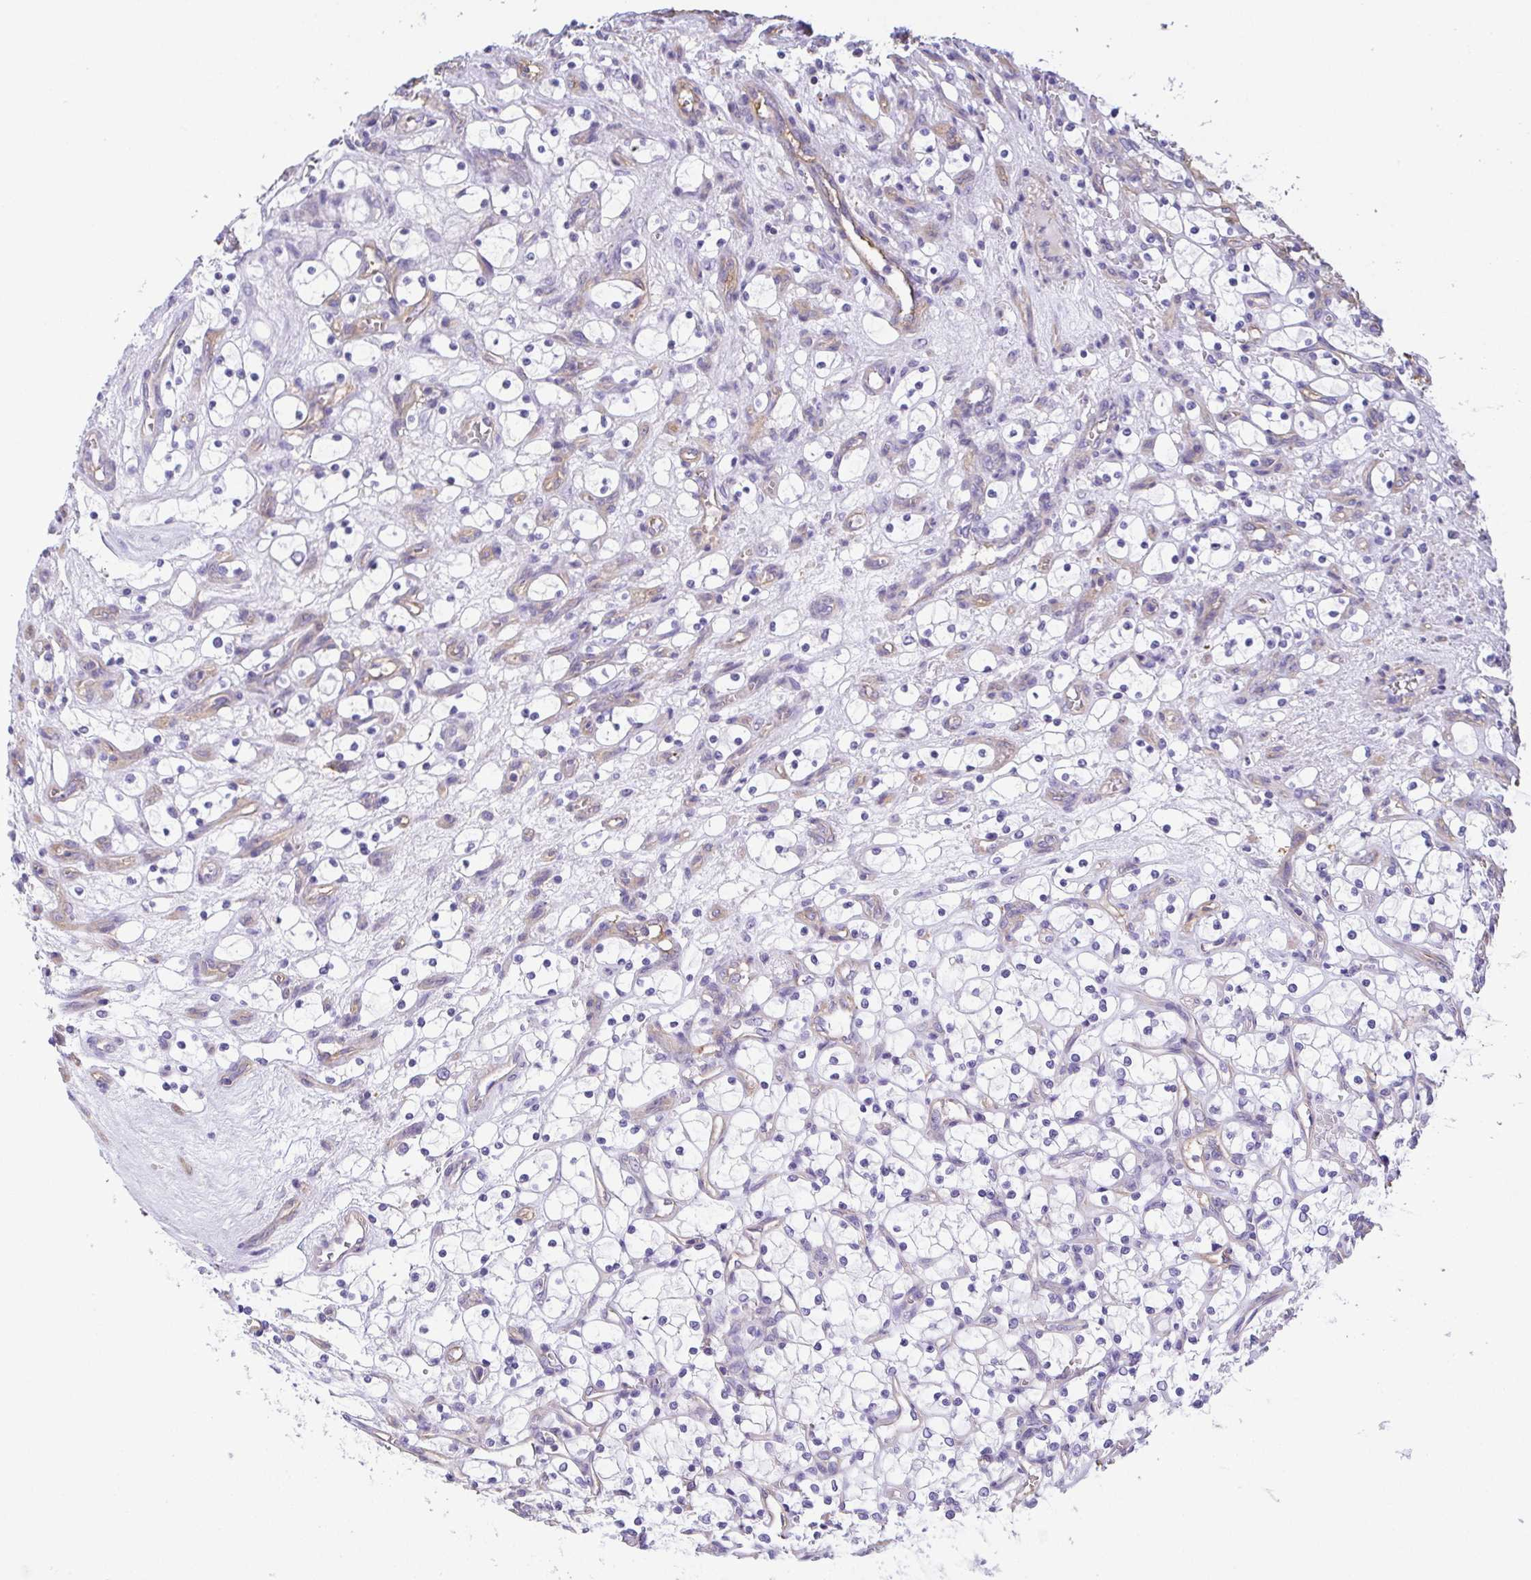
{"staining": {"intensity": "negative", "quantity": "none", "location": "none"}, "tissue": "renal cancer", "cell_type": "Tumor cells", "image_type": "cancer", "snomed": [{"axis": "morphology", "description": "Adenocarcinoma, NOS"}, {"axis": "topography", "description": "Kidney"}], "caption": "IHC micrograph of adenocarcinoma (renal) stained for a protein (brown), which demonstrates no staining in tumor cells.", "gene": "MYL6", "patient": {"sex": "female", "age": 69}}